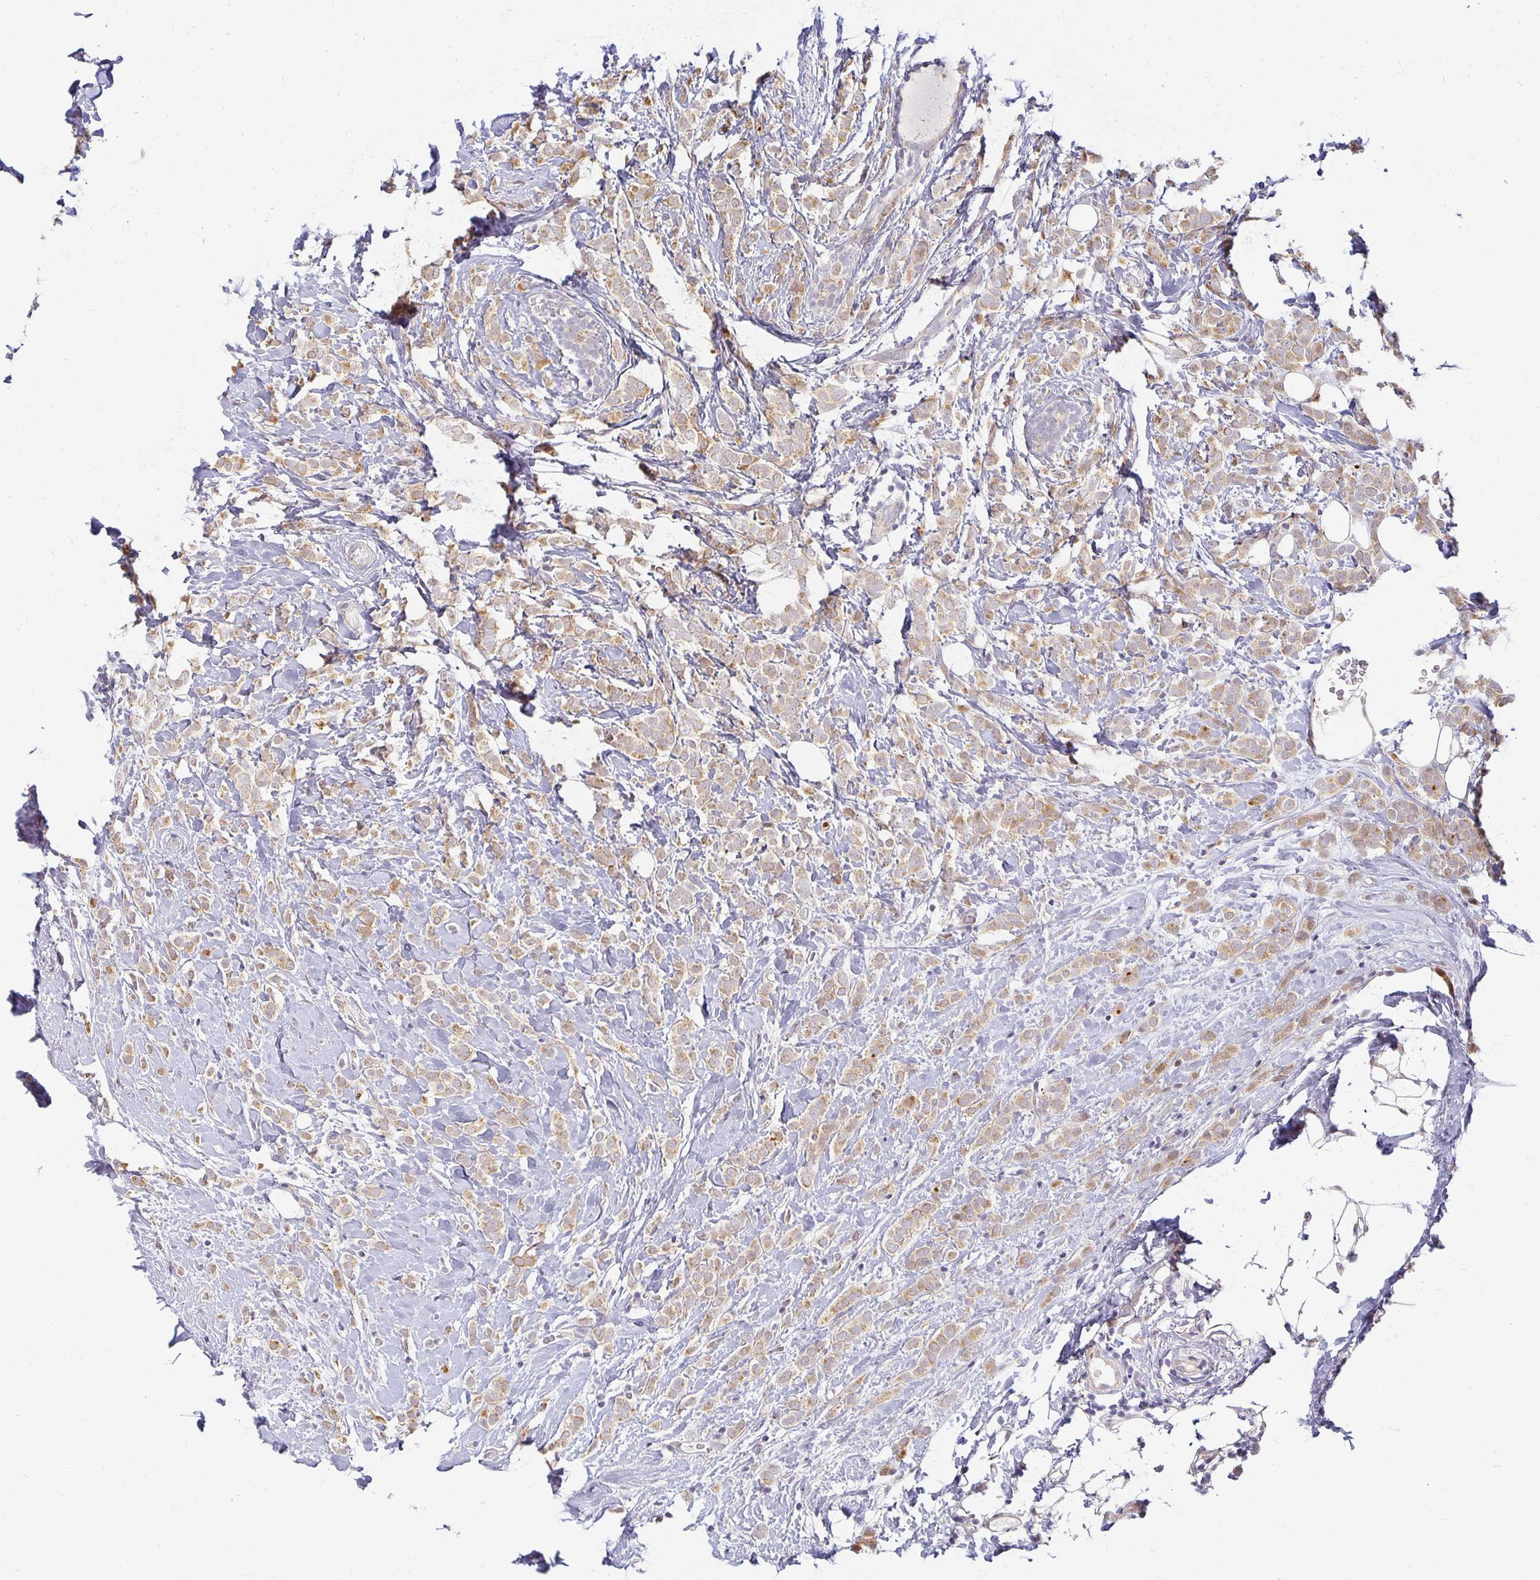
{"staining": {"intensity": "weak", "quantity": ">75%", "location": "cytoplasmic/membranous"}, "tissue": "breast cancer", "cell_type": "Tumor cells", "image_type": "cancer", "snomed": [{"axis": "morphology", "description": "Lobular carcinoma"}, {"axis": "topography", "description": "Breast"}], "caption": "Human breast cancer stained with a brown dye shows weak cytoplasmic/membranous positive expression in about >75% of tumor cells.", "gene": "EHF", "patient": {"sex": "female", "age": 49}}